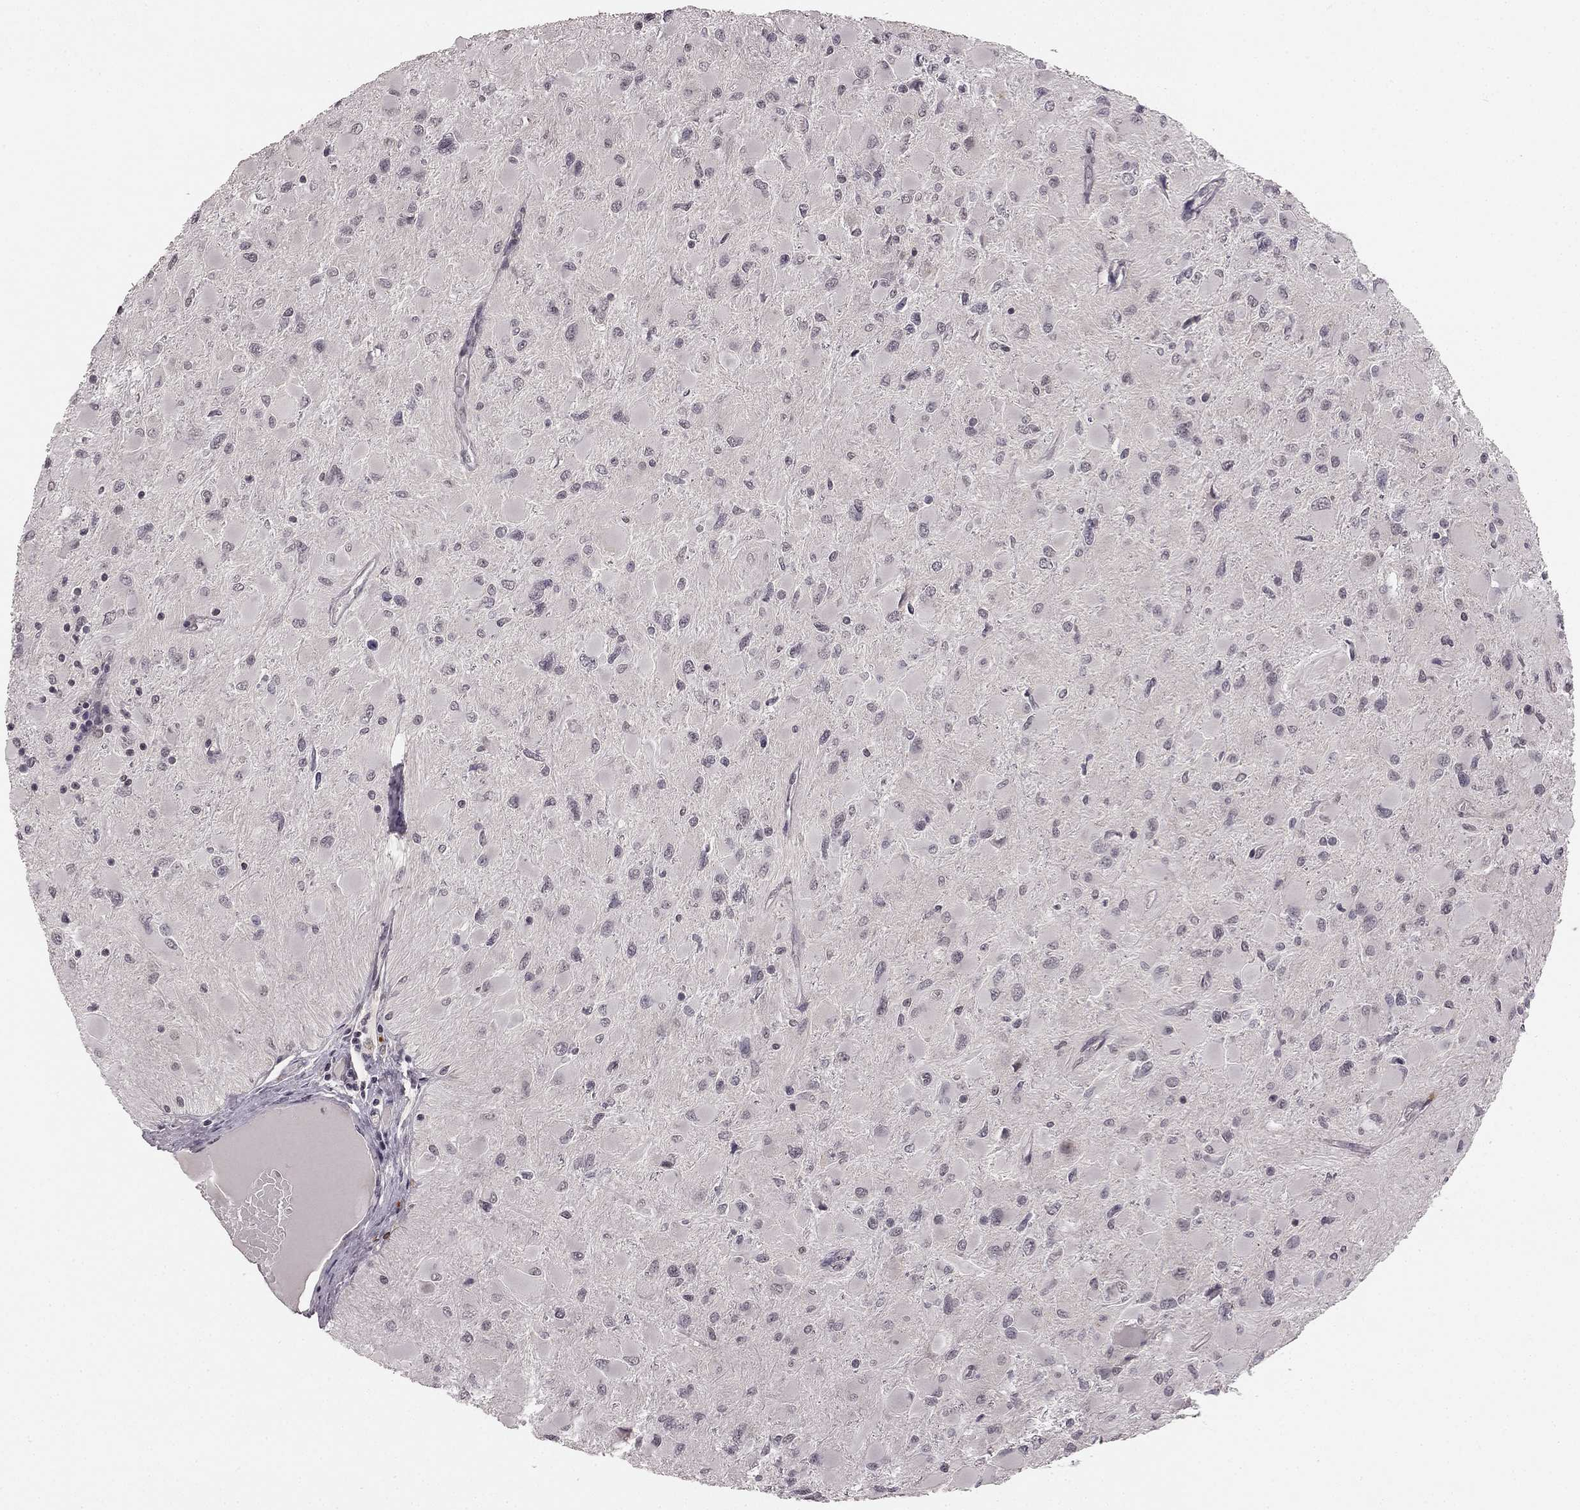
{"staining": {"intensity": "negative", "quantity": "none", "location": "none"}, "tissue": "glioma", "cell_type": "Tumor cells", "image_type": "cancer", "snomed": [{"axis": "morphology", "description": "Glioma, malignant, High grade"}, {"axis": "topography", "description": "Cerebral cortex"}], "caption": "DAB immunohistochemical staining of human high-grade glioma (malignant) reveals no significant expression in tumor cells.", "gene": "HCN4", "patient": {"sex": "female", "age": 36}}